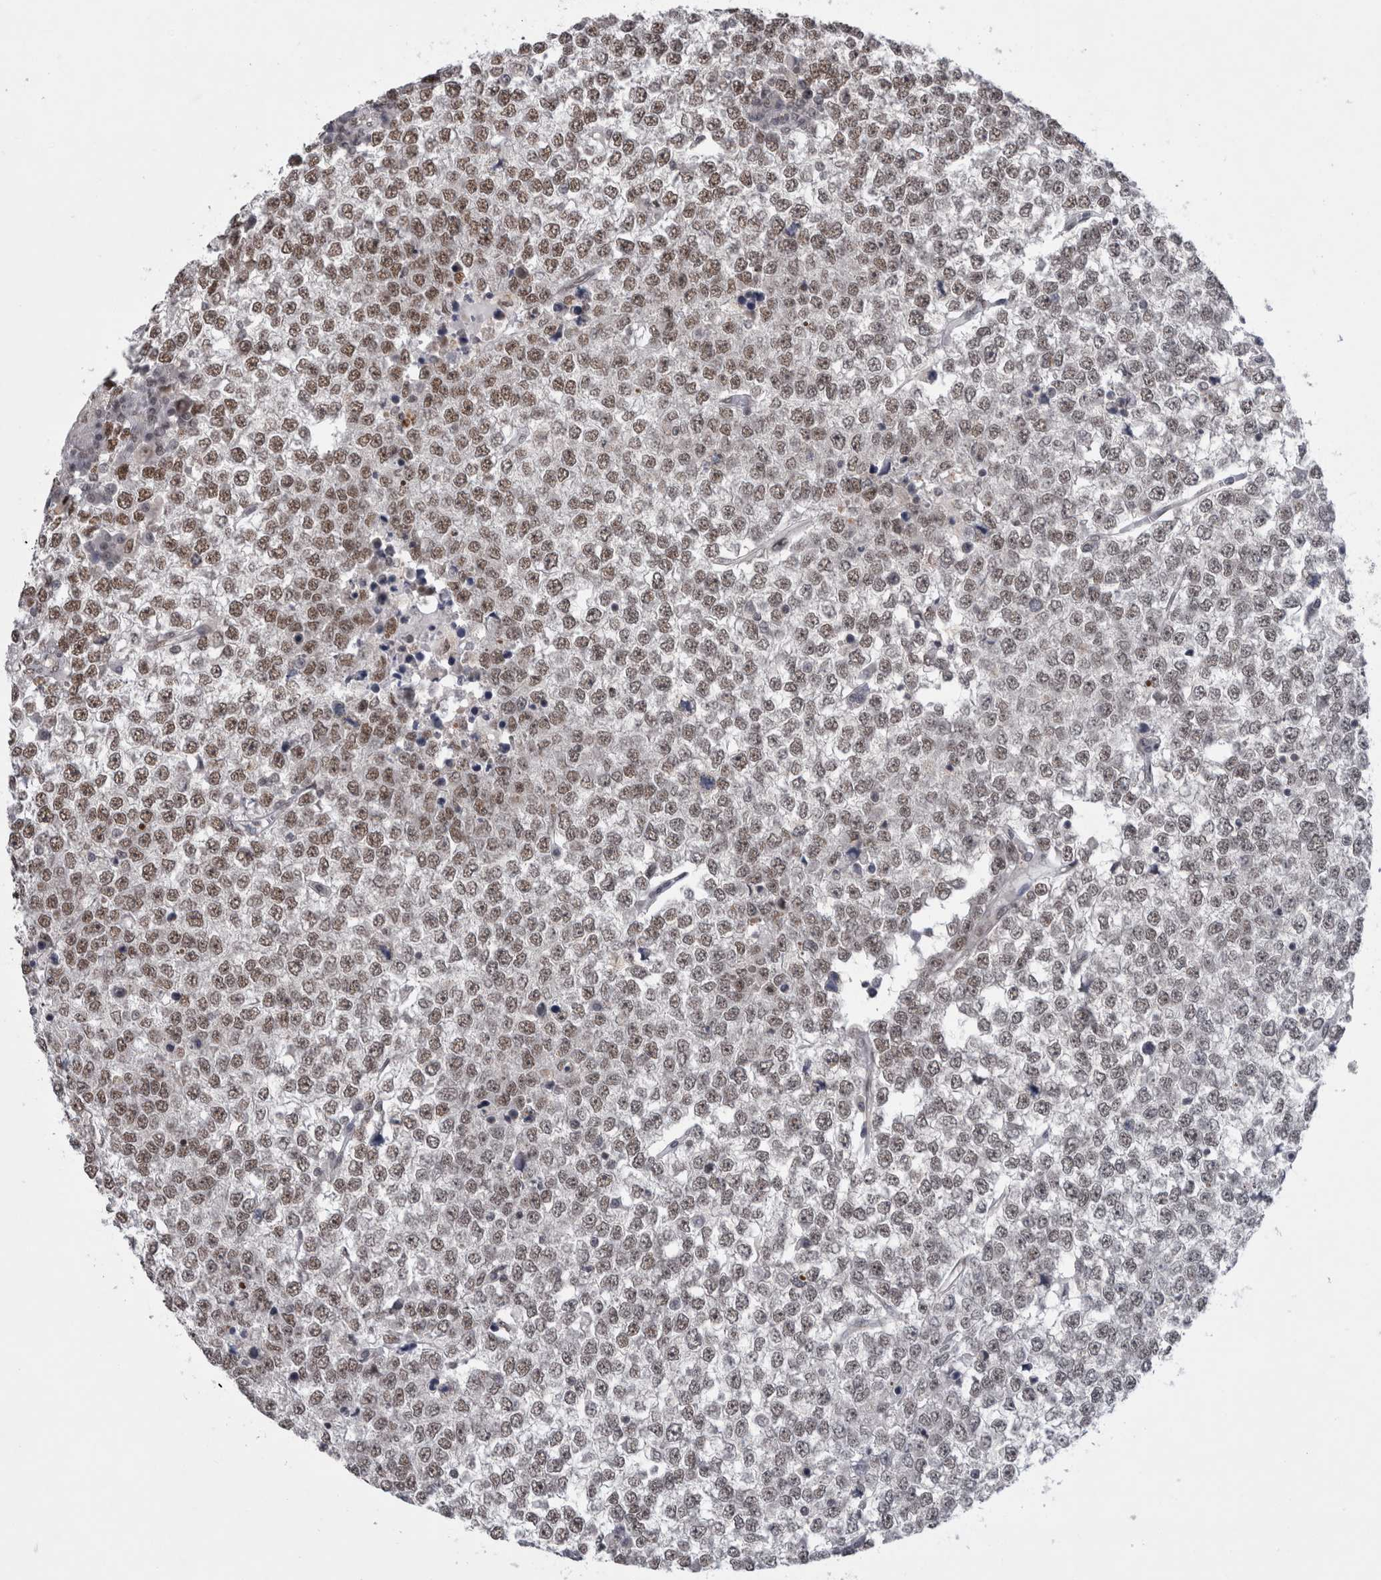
{"staining": {"intensity": "moderate", "quantity": ">75%", "location": "nuclear"}, "tissue": "testis cancer", "cell_type": "Tumor cells", "image_type": "cancer", "snomed": [{"axis": "morphology", "description": "Seminoma, NOS"}, {"axis": "topography", "description": "Testis"}], "caption": "Immunohistochemistry of human testis cancer (seminoma) shows medium levels of moderate nuclear positivity in about >75% of tumor cells.", "gene": "PSMB2", "patient": {"sex": "male", "age": 65}}